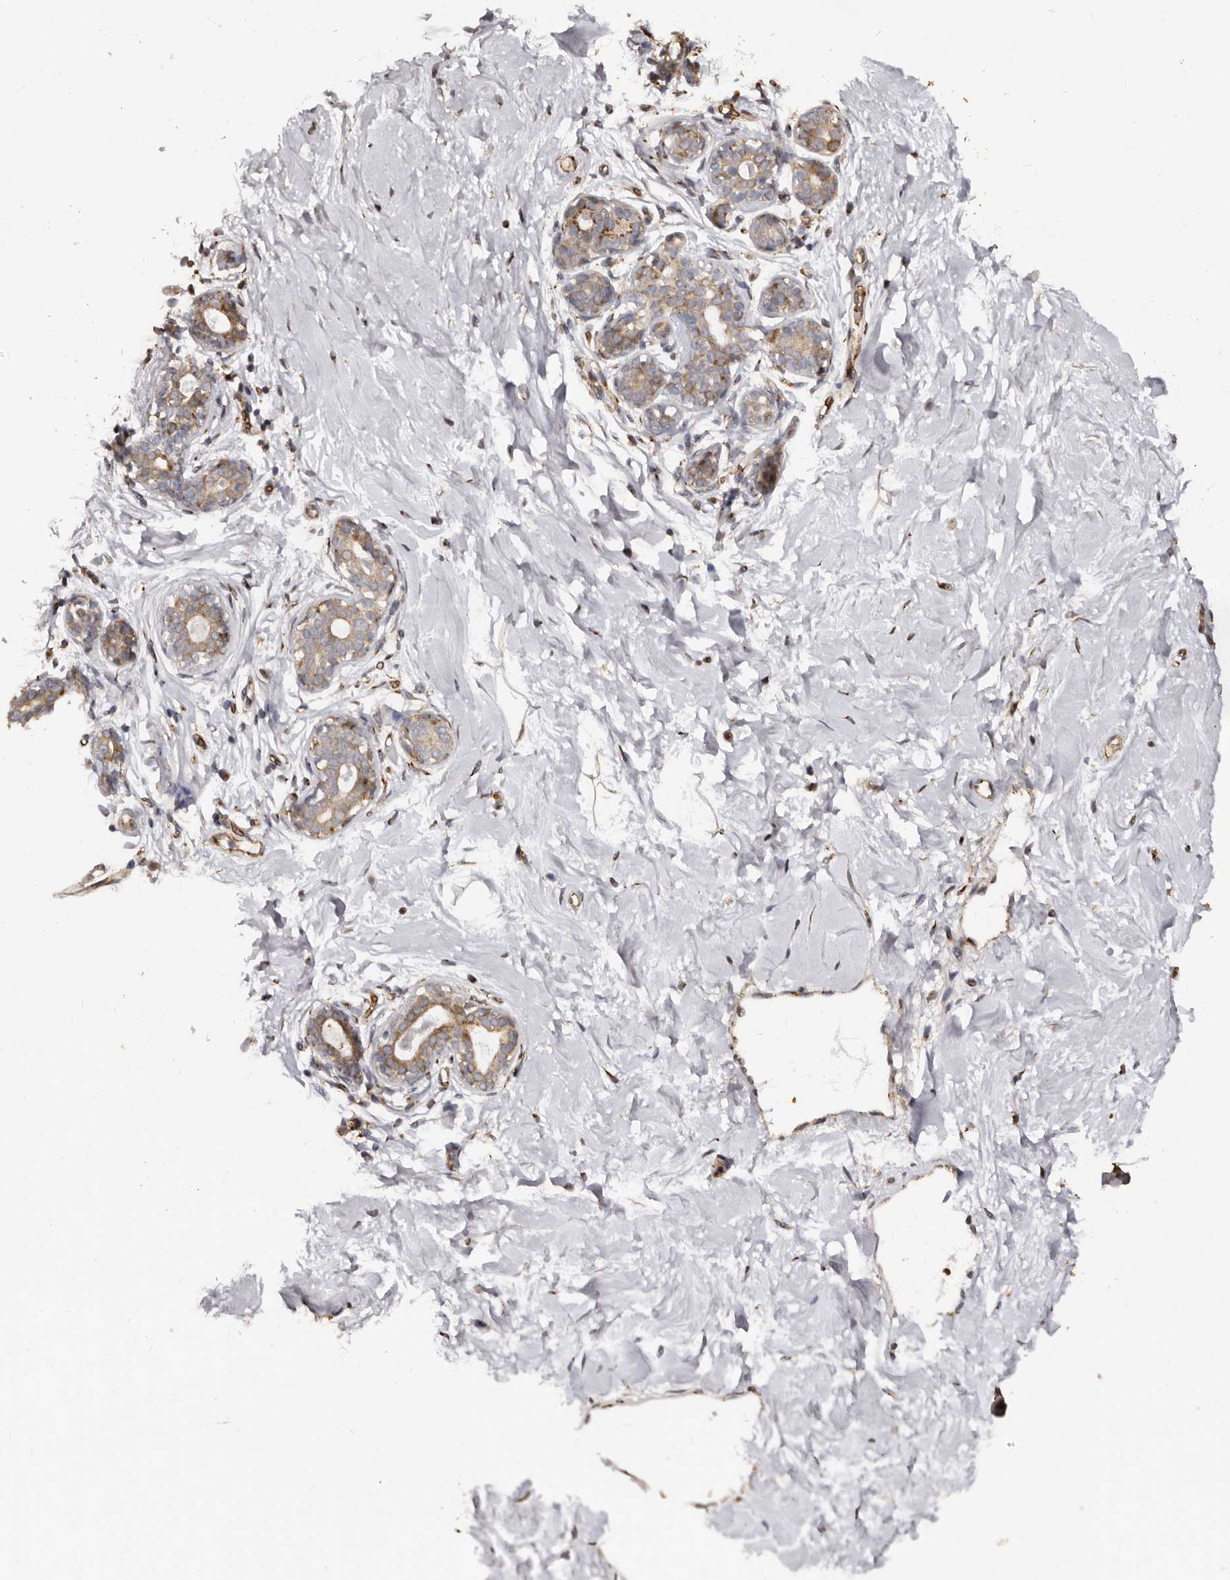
{"staining": {"intensity": "weak", "quantity": "25%-75%", "location": "cytoplasmic/membranous"}, "tissue": "breast", "cell_type": "Adipocytes", "image_type": "normal", "snomed": [{"axis": "morphology", "description": "Normal tissue, NOS"}, {"axis": "morphology", "description": "Adenoma, NOS"}, {"axis": "topography", "description": "Breast"}], "caption": "Brown immunohistochemical staining in normal human breast reveals weak cytoplasmic/membranous expression in about 25%-75% of adipocytes. The staining is performed using DAB brown chromogen to label protein expression. The nuclei are counter-stained blue using hematoxylin.", "gene": "ENTREP1", "patient": {"sex": "female", "age": 23}}